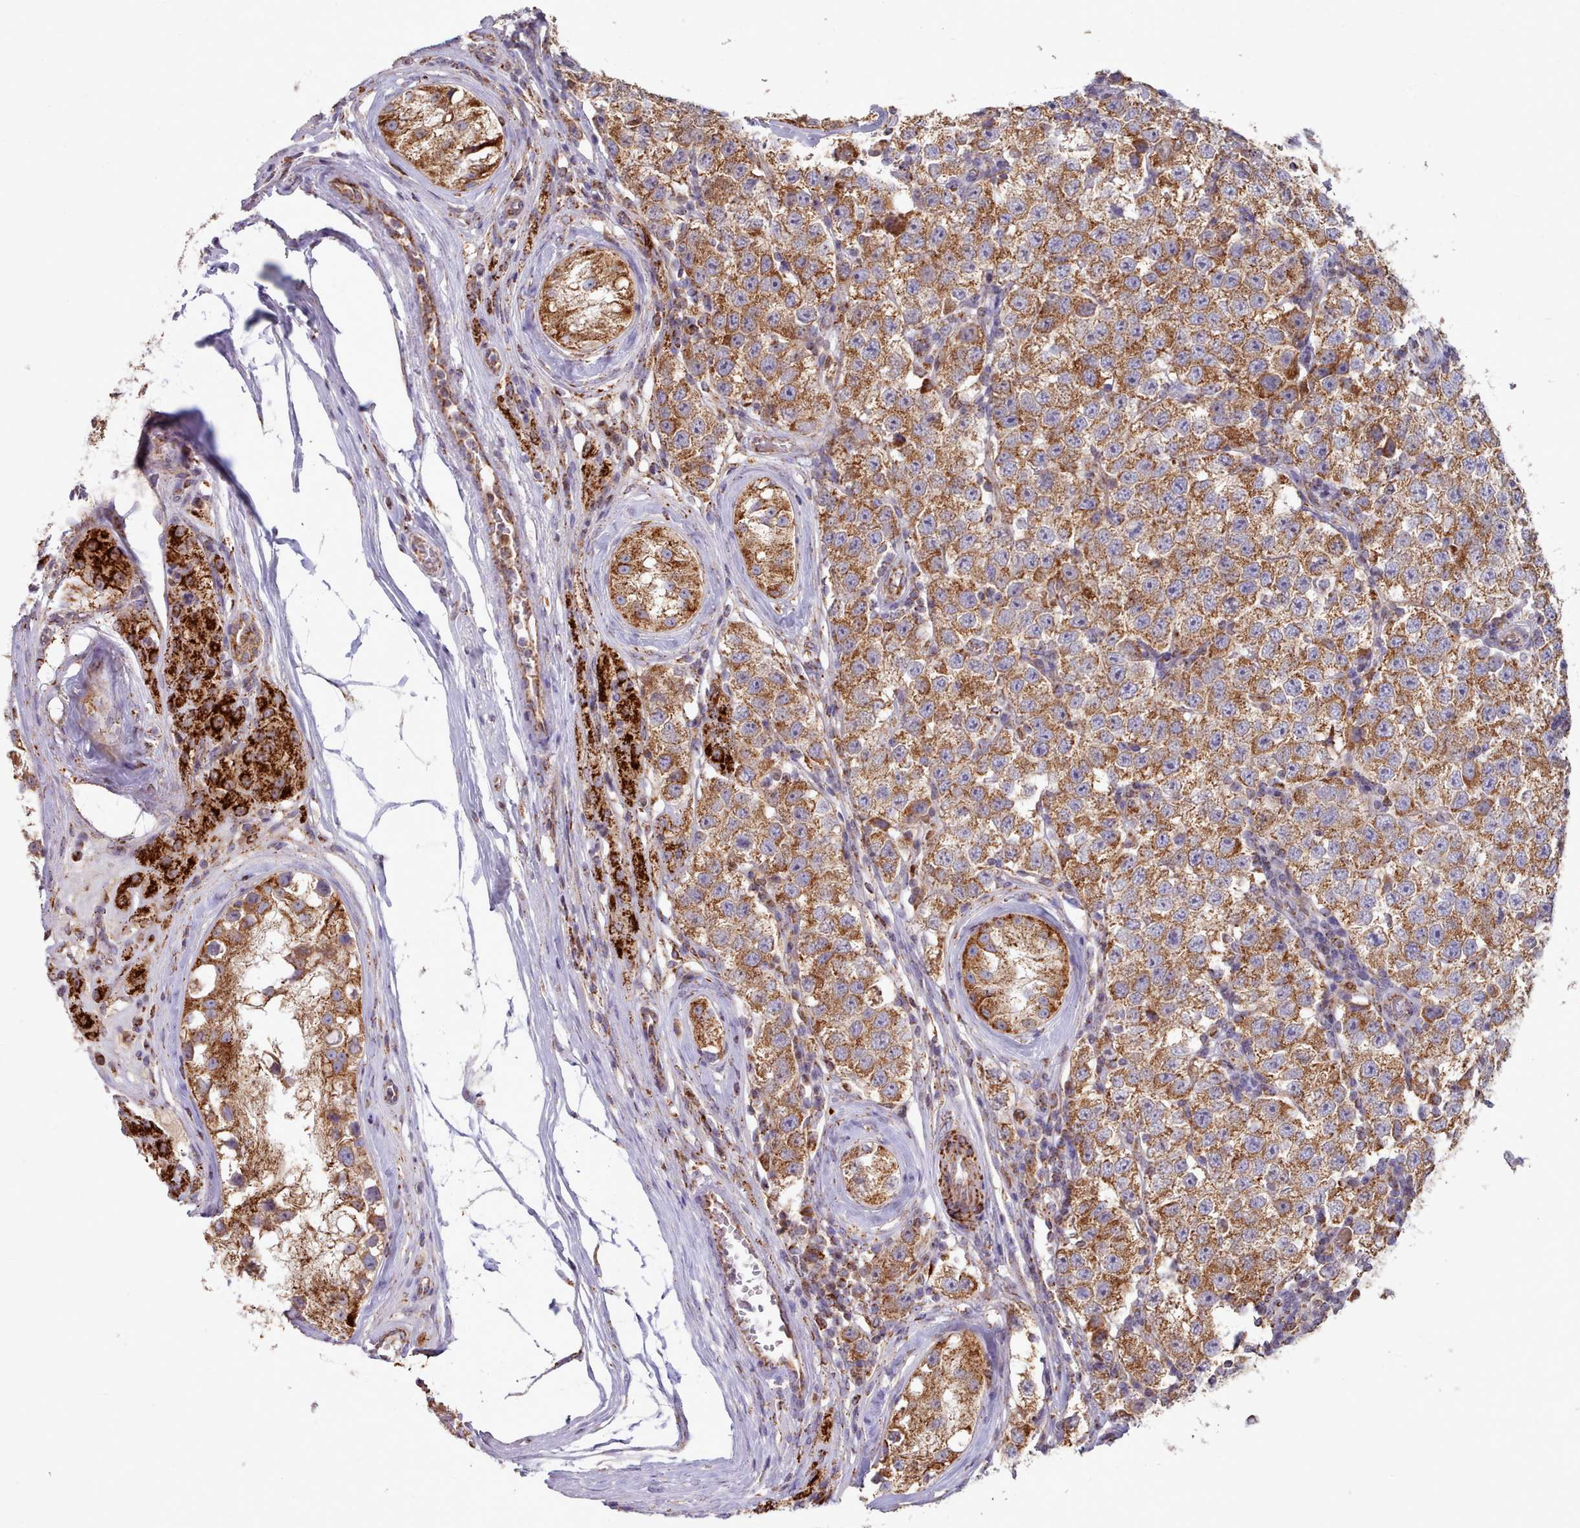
{"staining": {"intensity": "strong", "quantity": ">75%", "location": "cytoplasmic/membranous"}, "tissue": "testis cancer", "cell_type": "Tumor cells", "image_type": "cancer", "snomed": [{"axis": "morphology", "description": "Seminoma, NOS"}, {"axis": "topography", "description": "Testis"}], "caption": "Testis cancer (seminoma) stained for a protein (brown) shows strong cytoplasmic/membranous positive staining in approximately >75% of tumor cells.", "gene": "HSDL2", "patient": {"sex": "male", "age": 34}}